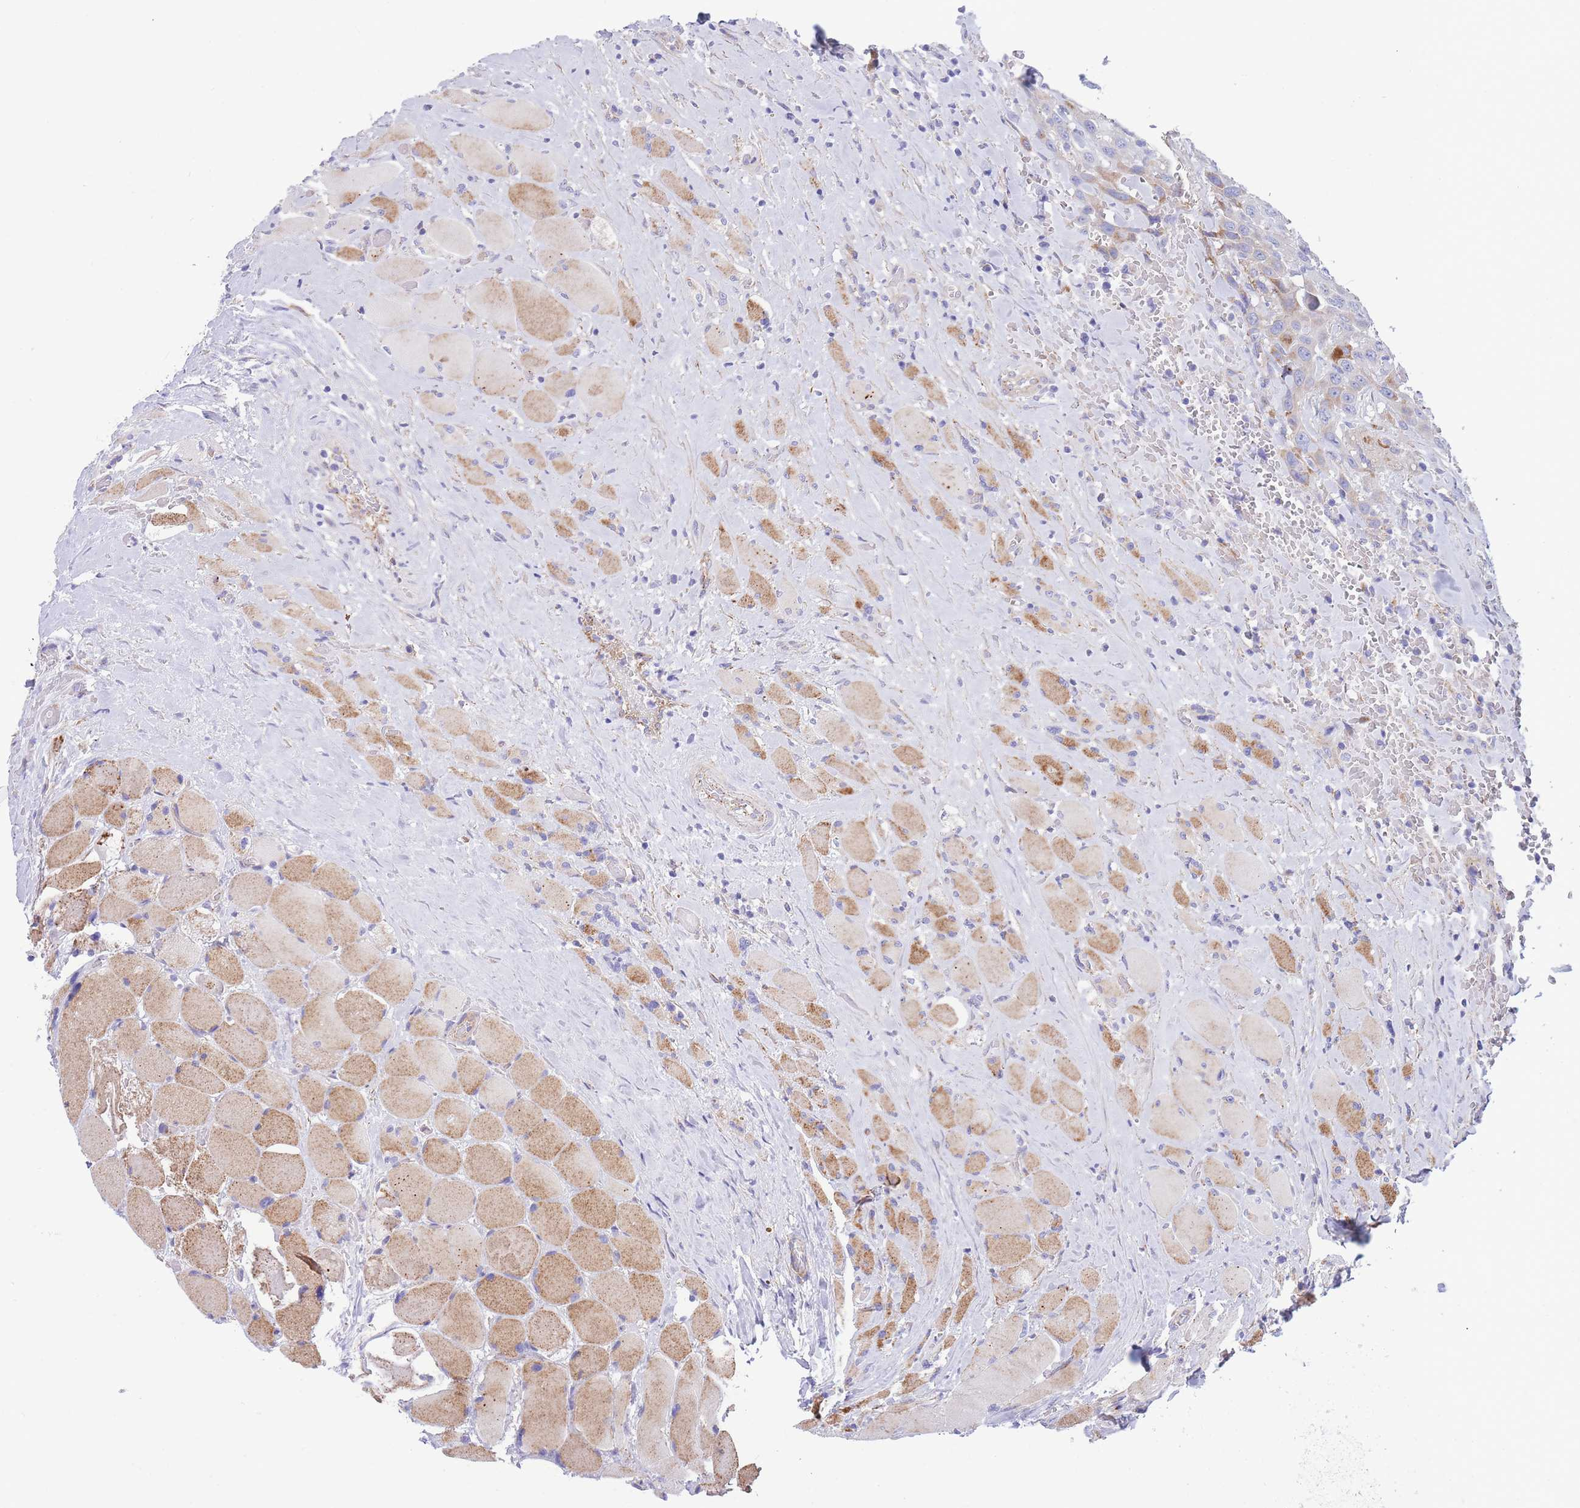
{"staining": {"intensity": "negative", "quantity": "none", "location": "none"}, "tissue": "head and neck cancer", "cell_type": "Tumor cells", "image_type": "cancer", "snomed": [{"axis": "morphology", "description": "Squamous cell carcinoma, NOS"}, {"axis": "topography", "description": "Head-Neck"}], "caption": "DAB (3,3'-diaminobenzidine) immunohistochemical staining of head and neck cancer (squamous cell carcinoma) exhibits no significant staining in tumor cells.", "gene": "DET1", "patient": {"sex": "male", "age": 81}}